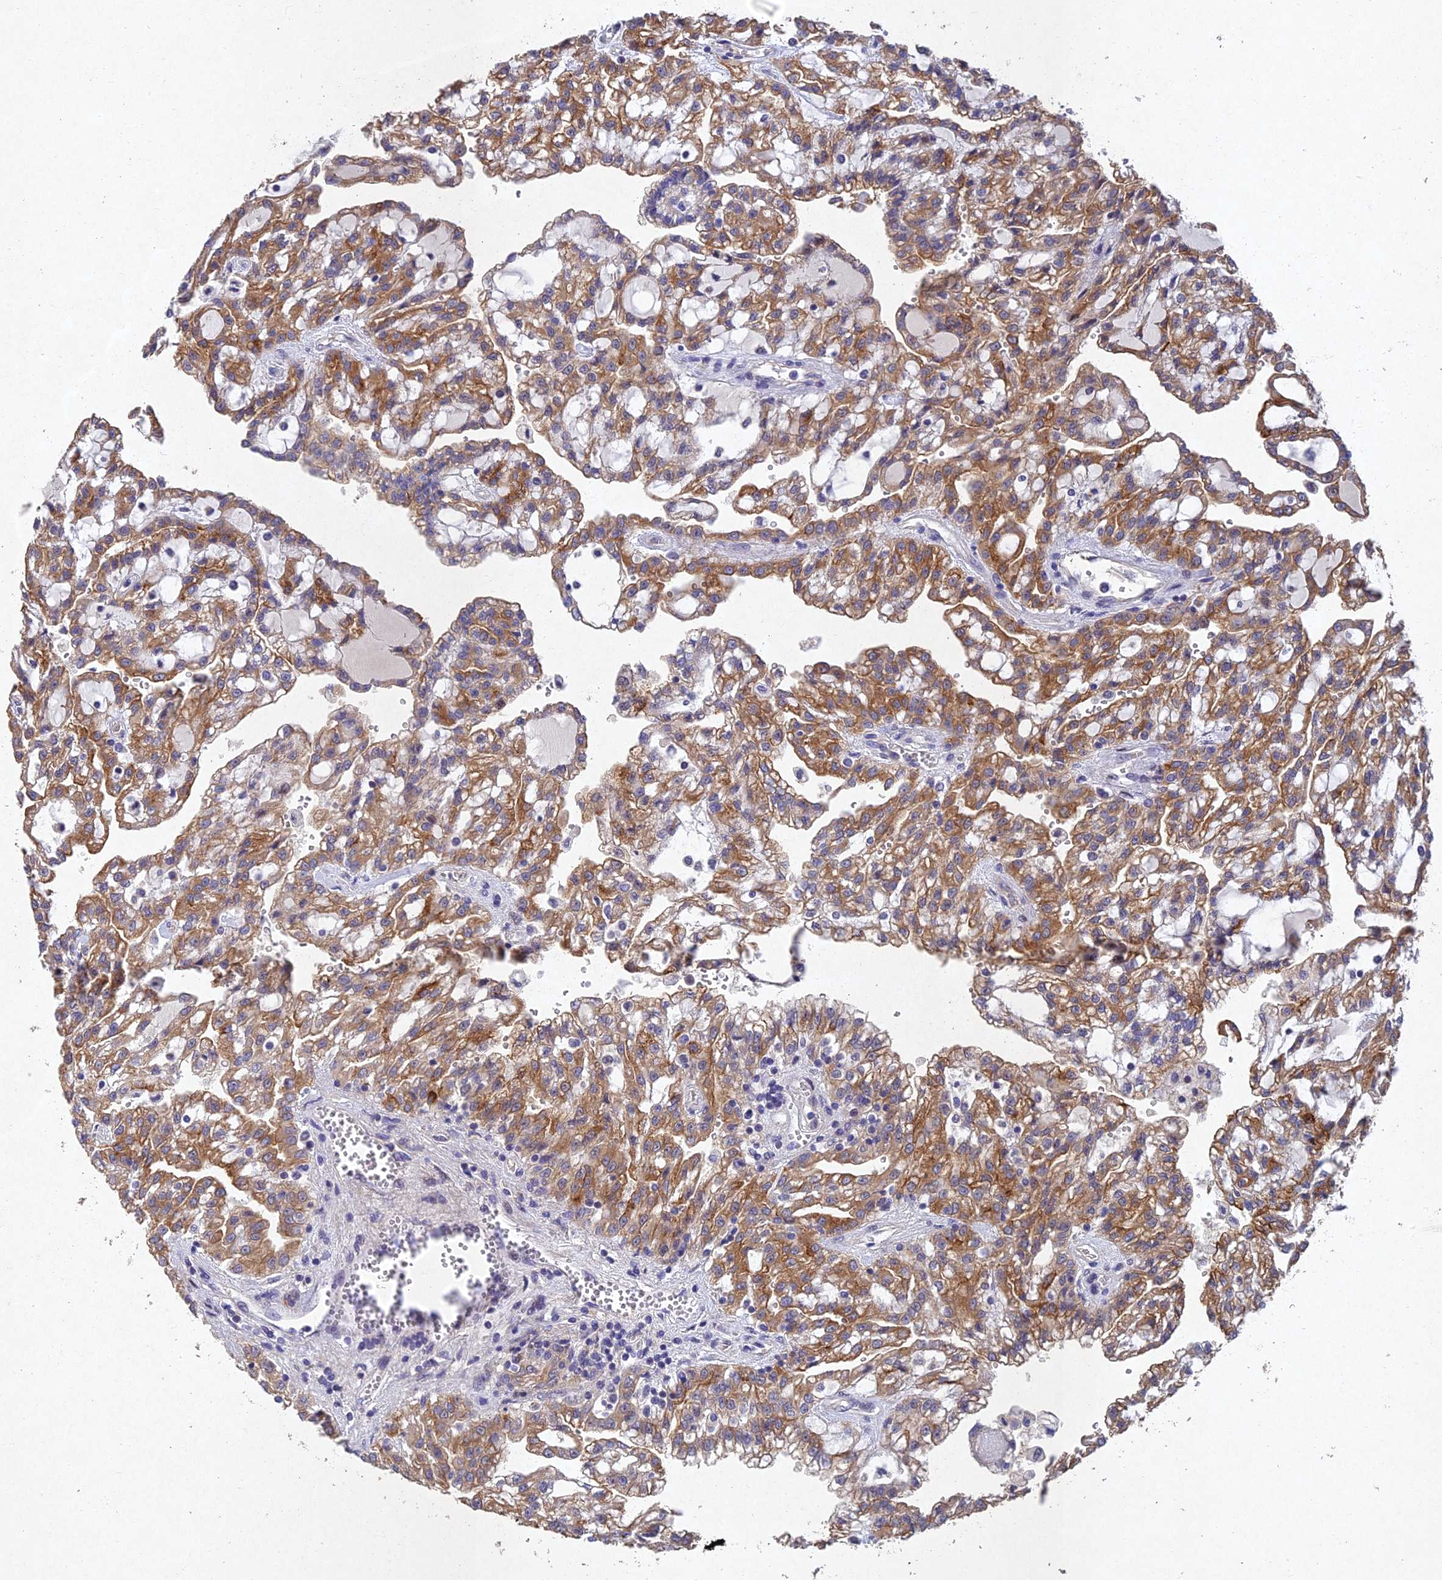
{"staining": {"intensity": "moderate", "quantity": ">75%", "location": "cytoplasmic/membranous"}, "tissue": "renal cancer", "cell_type": "Tumor cells", "image_type": "cancer", "snomed": [{"axis": "morphology", "description": "Adenocarcinoma, NOS"}, {"axis": "topography", "description": "Kidney"}], "caption": "Immunohistochemical staining of human renal cancer shows medium levels of moderate cytoplasmic/membranous positivity in approximately >75% of tumor cells.", "gene": "NSMCE1", "patient": {"sex": "male", "age": 63}}